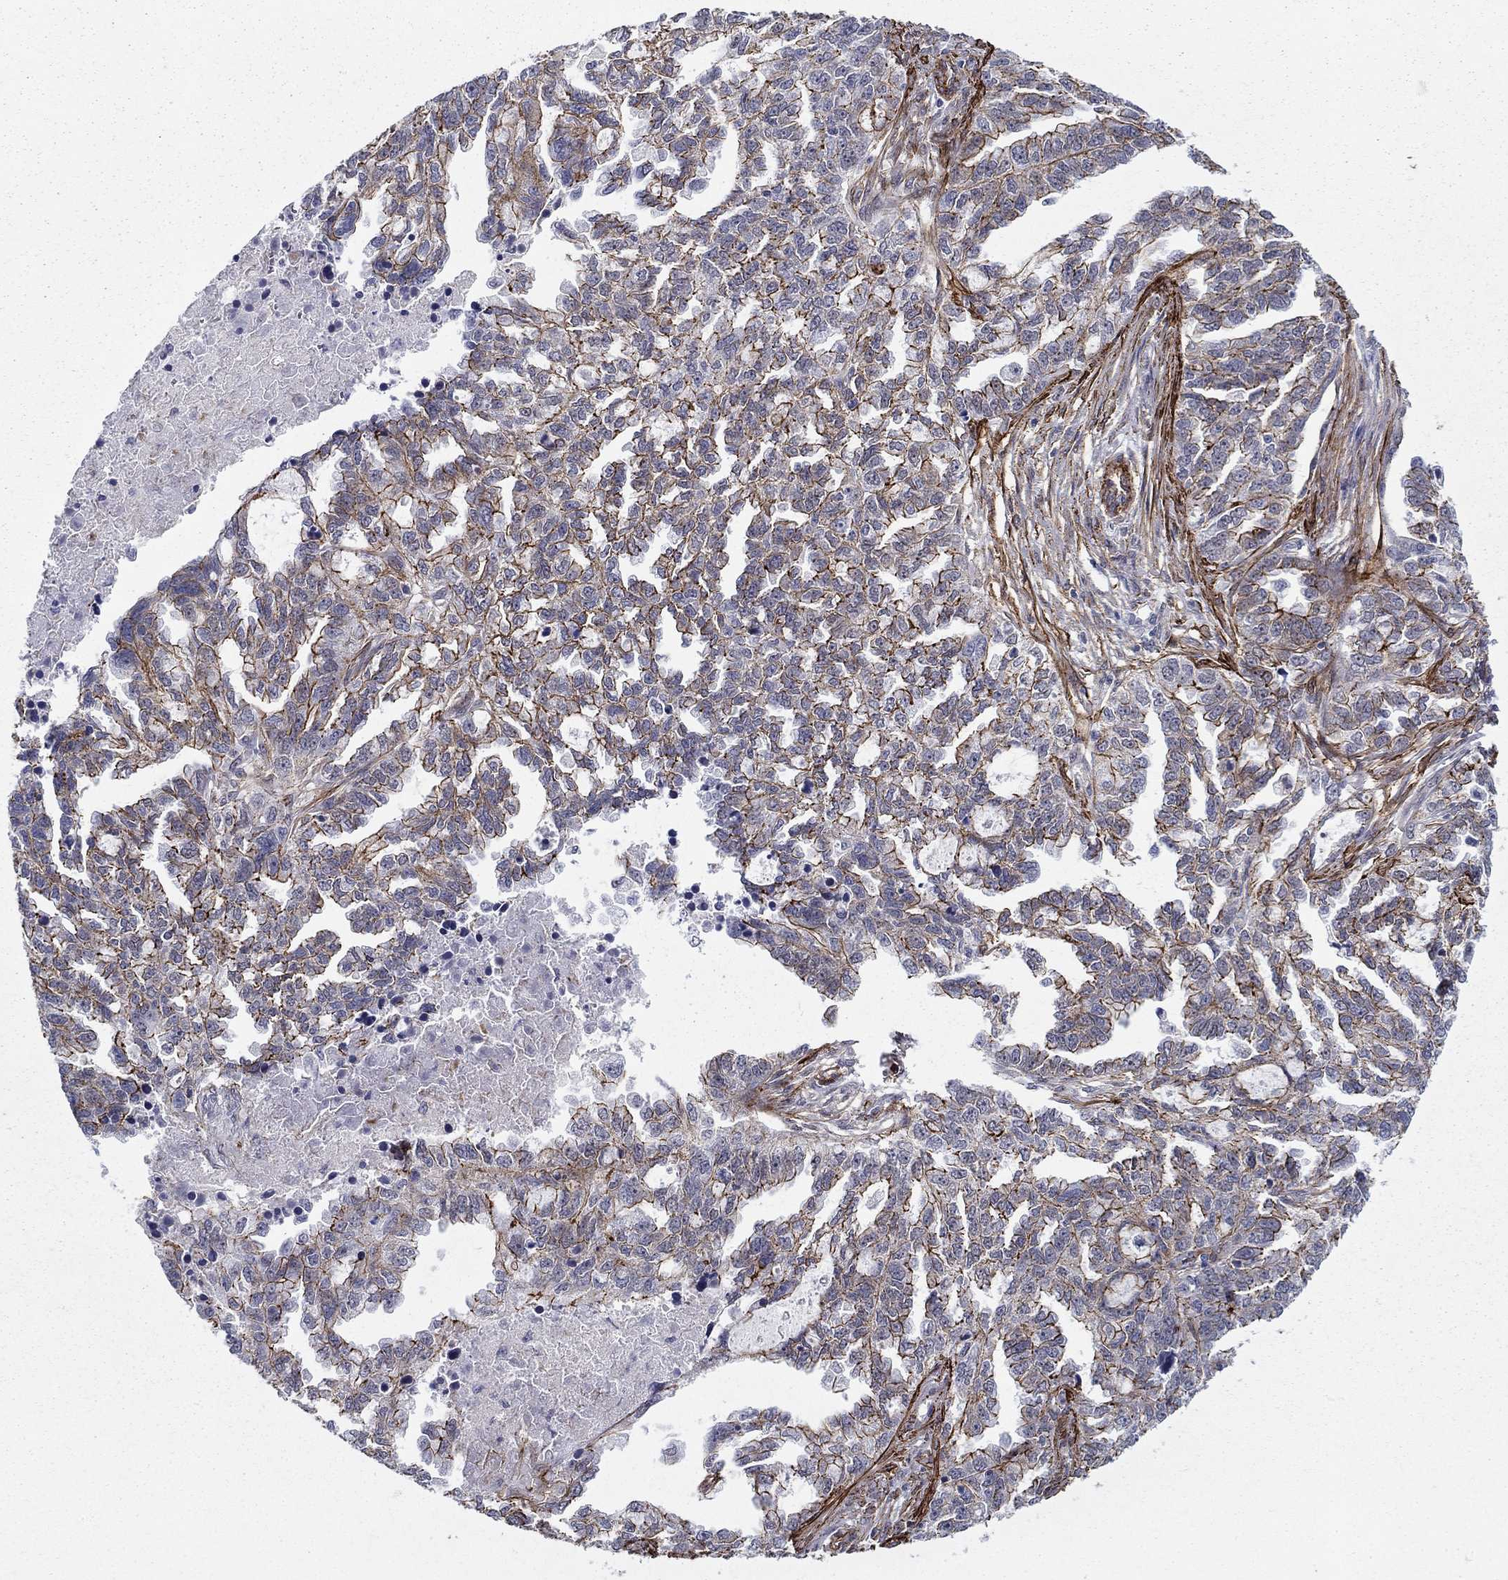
{"staining": {"intensity": "strong", "quantity": "25%-75%", "location": "cytoplasmic/membranous"}, "tissue": "ovarian cancer", "cell_type": "Tumor cells", "image_type": "cancer", "snomed": [{"axis": "morphology", "description": "Cystadenocarcinoma, serous, NOS"}, {"axis": "topography", "description": "Ovary"}], "caption": "Protein expression analysis of human ovarian cancer reveals strong cytoplasmic/membranous expression in approximately 25%-75% of tumor cells.", "gene": "KRBA1", "patient": {"sex": "female", "age": 51}}